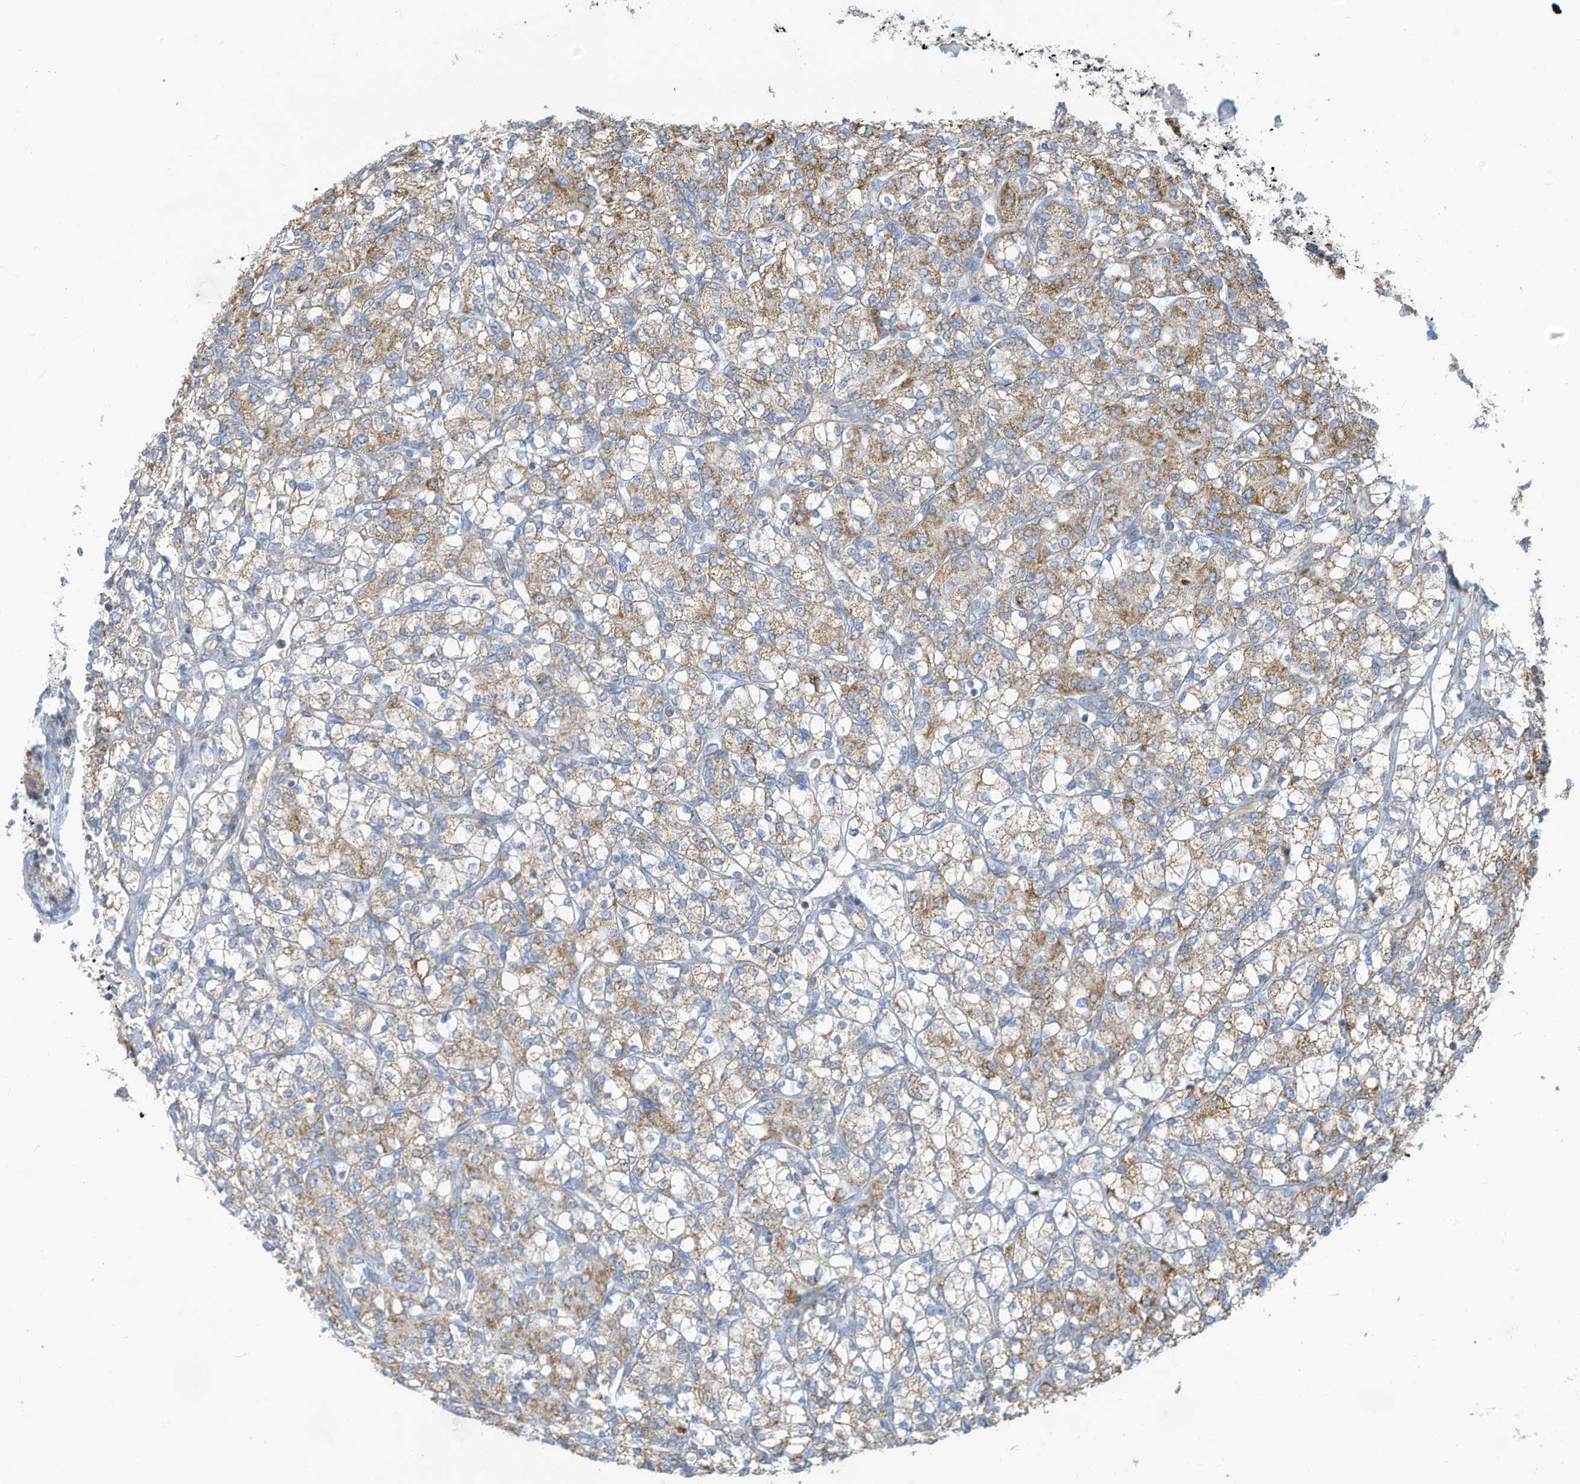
{"staining": {"intensity": "moderate", "quantity": "25%-75%", "location": "cytoplasmic/membranous"}, "tissue": "renal cancer", "cell_type": "Tumor cells", "image_type": "cancer", "snomed": [{"axis": "morphology", "description": "Adenocarcinoma, NOS"}, {"axis": "topography", "description": "Kidney"}], "caption": "Moderate cytoplasmic/membranous positivity for a protein is identified in approximately 25%-75% of tumor cells of adenocarcinoma (renal) using IHC.", "gene": "NLN", "patient": {"sex": "male", "age": 77}}